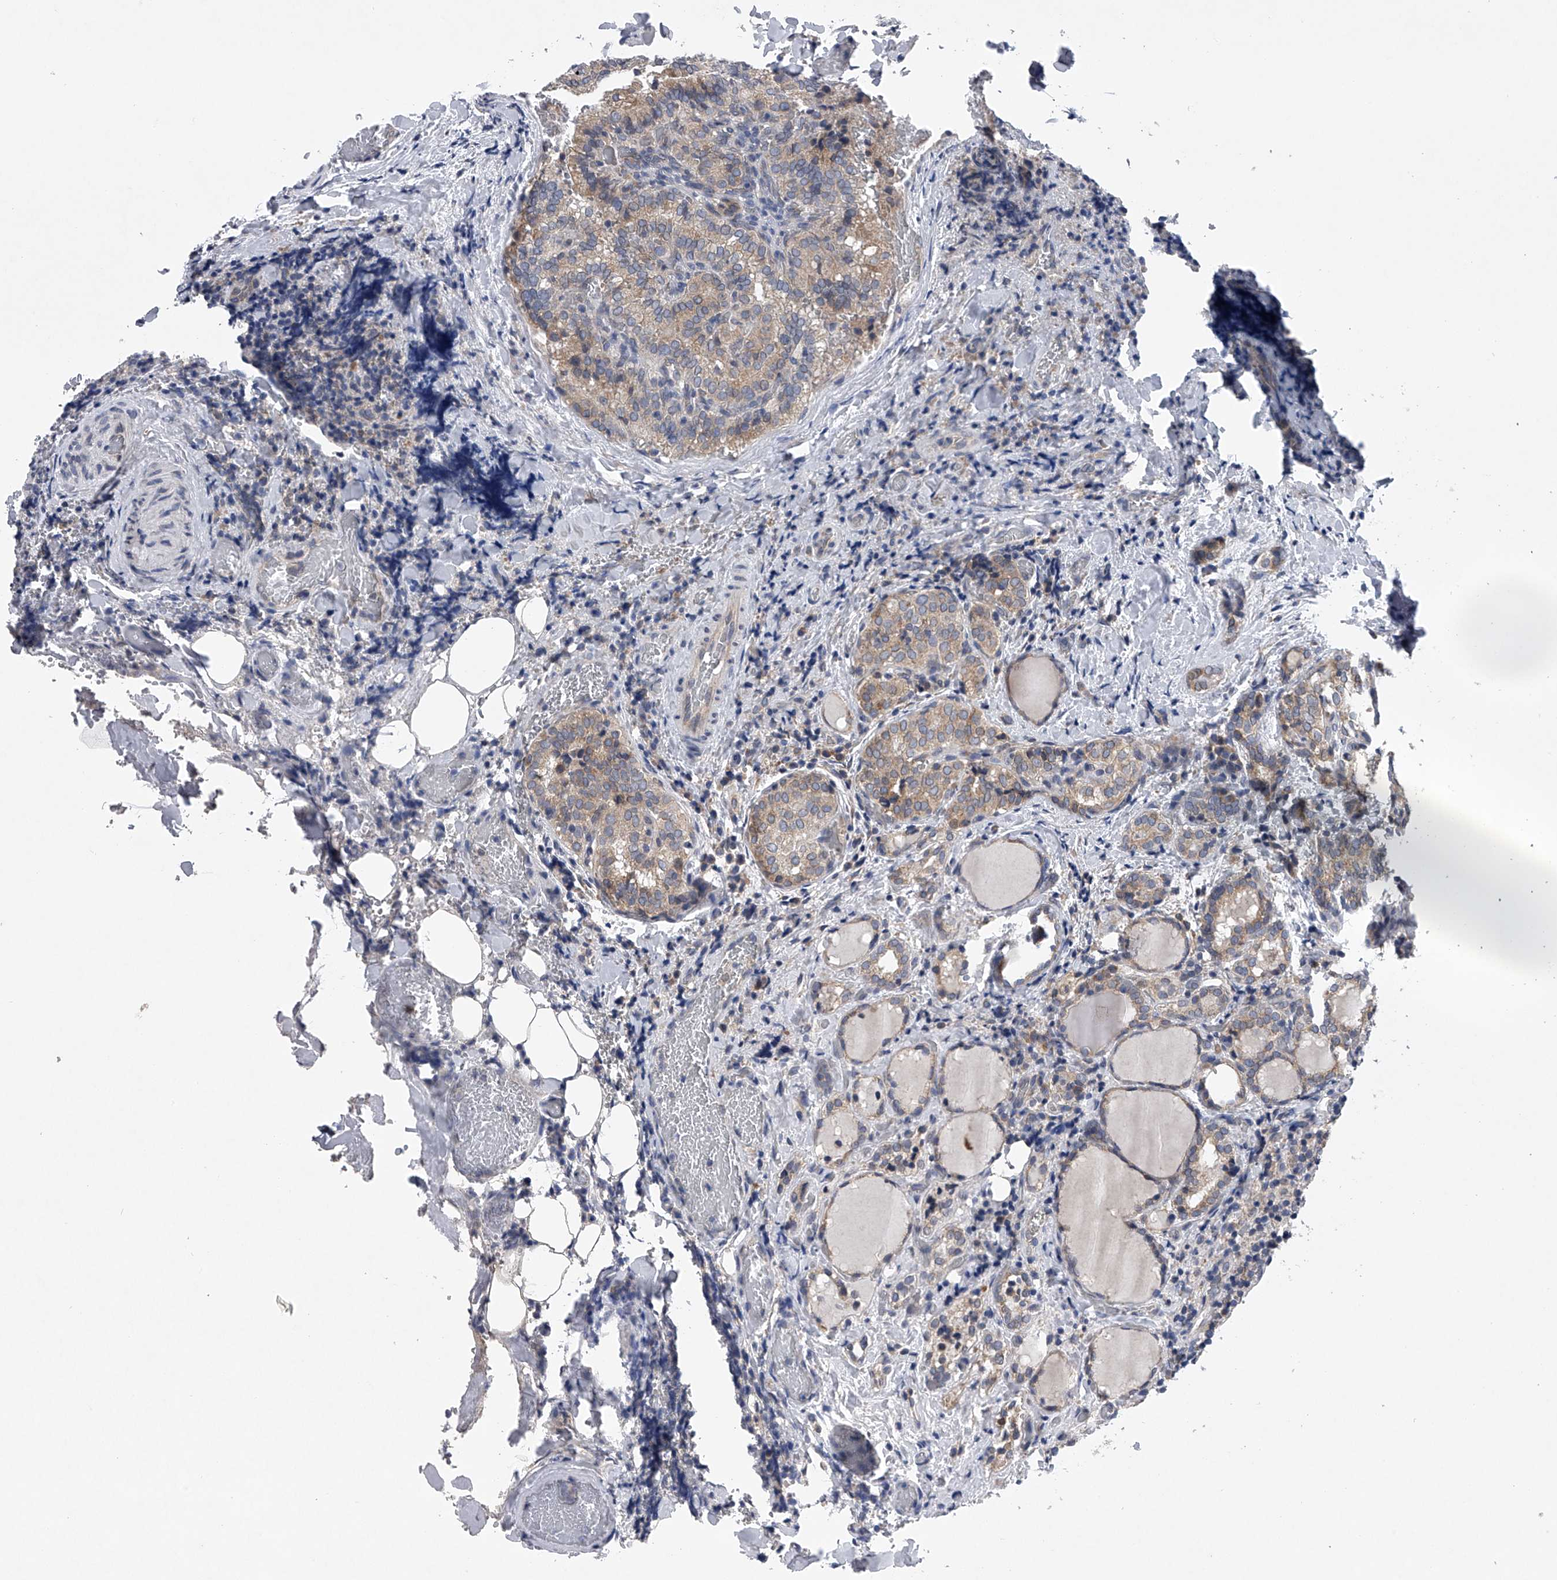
{"staining": {"intensity": "weak", "quantity": ">75%", "location": "cytoplasmic/membranous"}, "tissue": "thyroid cancer", "cell_type": "Tumor cells", "image_type": "cancer", "snomed": [{"axis": "morphology", "description": "Normal tissue, NOS"}, {"axis": "morphology", "description": "Papillary adenocarcinoma, NOS"}, {"axis": "topography", "description": "Thyroid gland"}], "caption": "Weak cytoplasmic/membranous staining is present in about >75% of tumor cells in papillary adenocarcinoma (thyroid). The staining is performed using DAB (3,3'-diaminobenzidine) brown chromogen to label protein expression. The nuclei are counter-stained blue using hematoxylin.", "gene": "RNF5", "patient": {"sex": "female", "age": 30}}